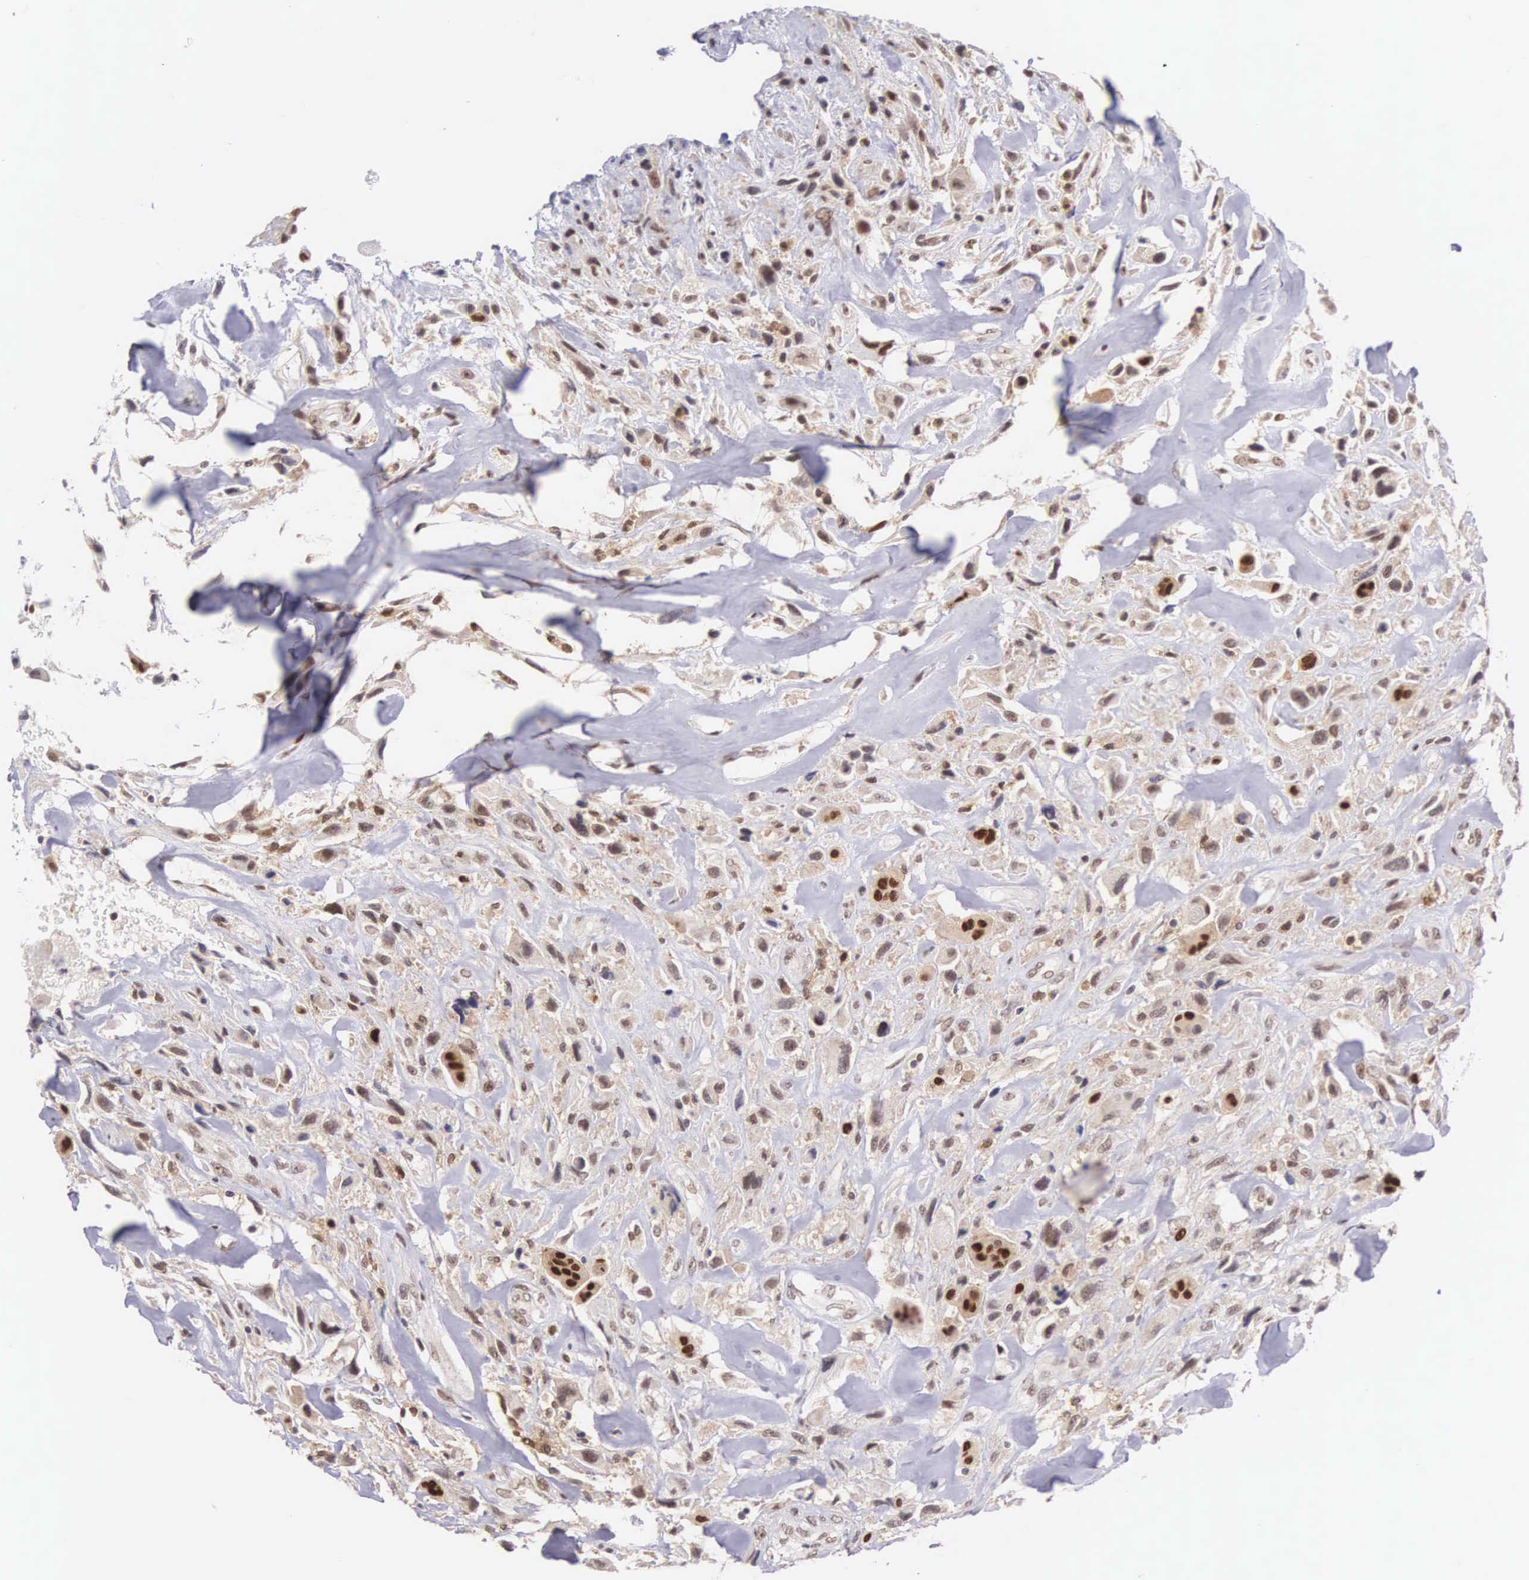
{"staining": {"intensity": "moderate", "quantity": "25%-75%", "location": "cytoplasmic/membranous,nuclear"}, "tissue": "breast cancer", "cell_type": "Tumor cells", "image_type": "cancer", "snomed": [{"axis": "morphology", "description": "Neoplasm, malignant, NOS"}, {"axis": "topography", "description": "Breast"}], "caption": "DAB (3,3'-diaminobenzidine) immunohistochemical staining of human malignant neoplasm (breast) shows moderate cytoplasmic/membranous and nuclear protein expression in about 25%-75% of tumor cells.", "gene": "GRK3", "patient": {"sex": "female", "age": 50}}